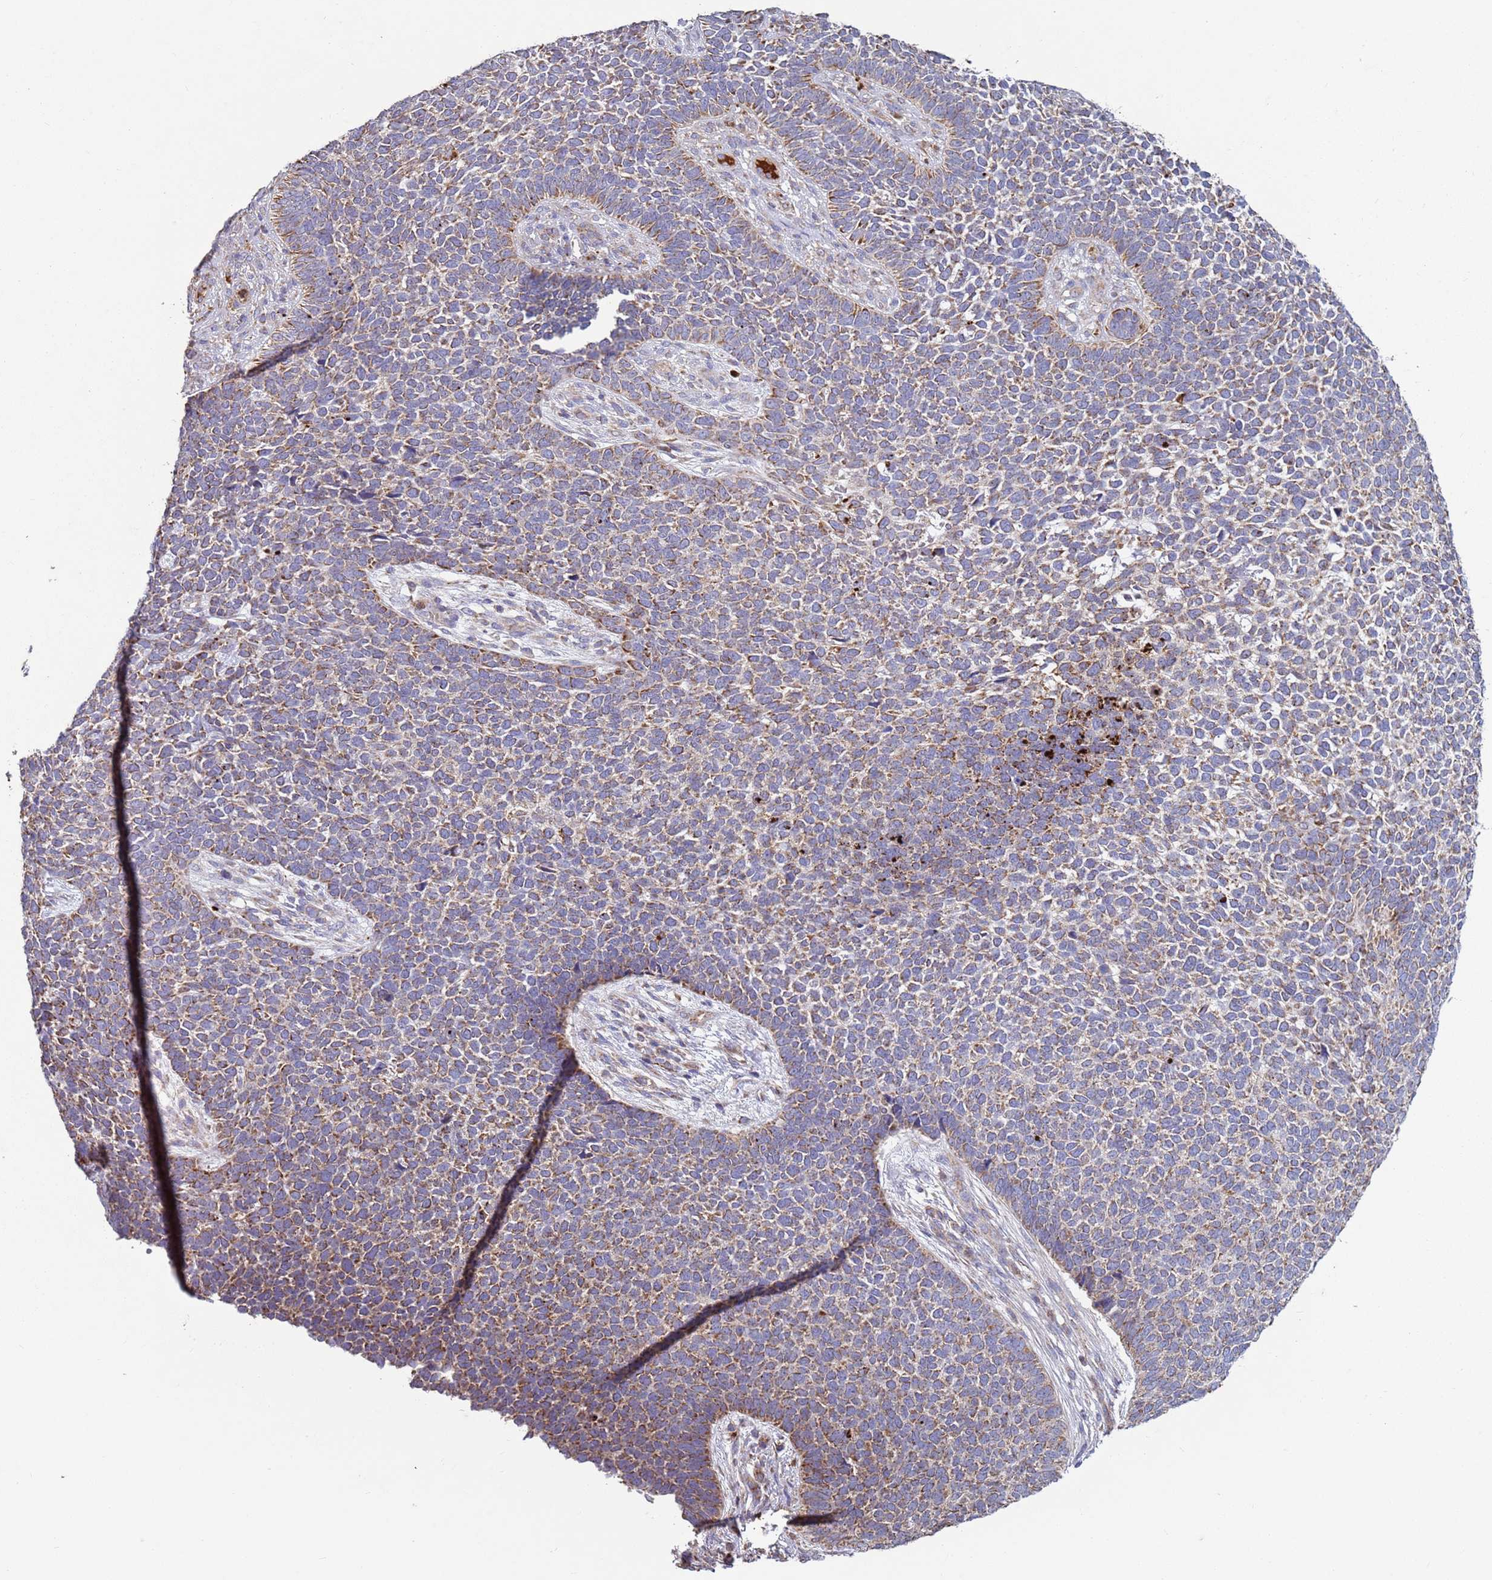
{"staining": {"intensity": "moderate", "quantity": "25%-75%", "location": "cytoplasmic/membranous"}, "tissue": "skin cancer", "cell_type": "Tumor cells", "image_type": "cancer", "snomed": [{"axis": "morphology", "description": "Basal cell carcinoma"}, {"axis": "topography", "description": "Skin"}], "caption": "An immunohistochemistry histopathology image of tumor tissue is shown. Protein staining in brown highlights moderate cytoplasmic/membranous positivity in basal cell carcinoma (skin) within tumor cells.", "gene": "FBXO33", "patient": {"sex": "female", "age": 84}}